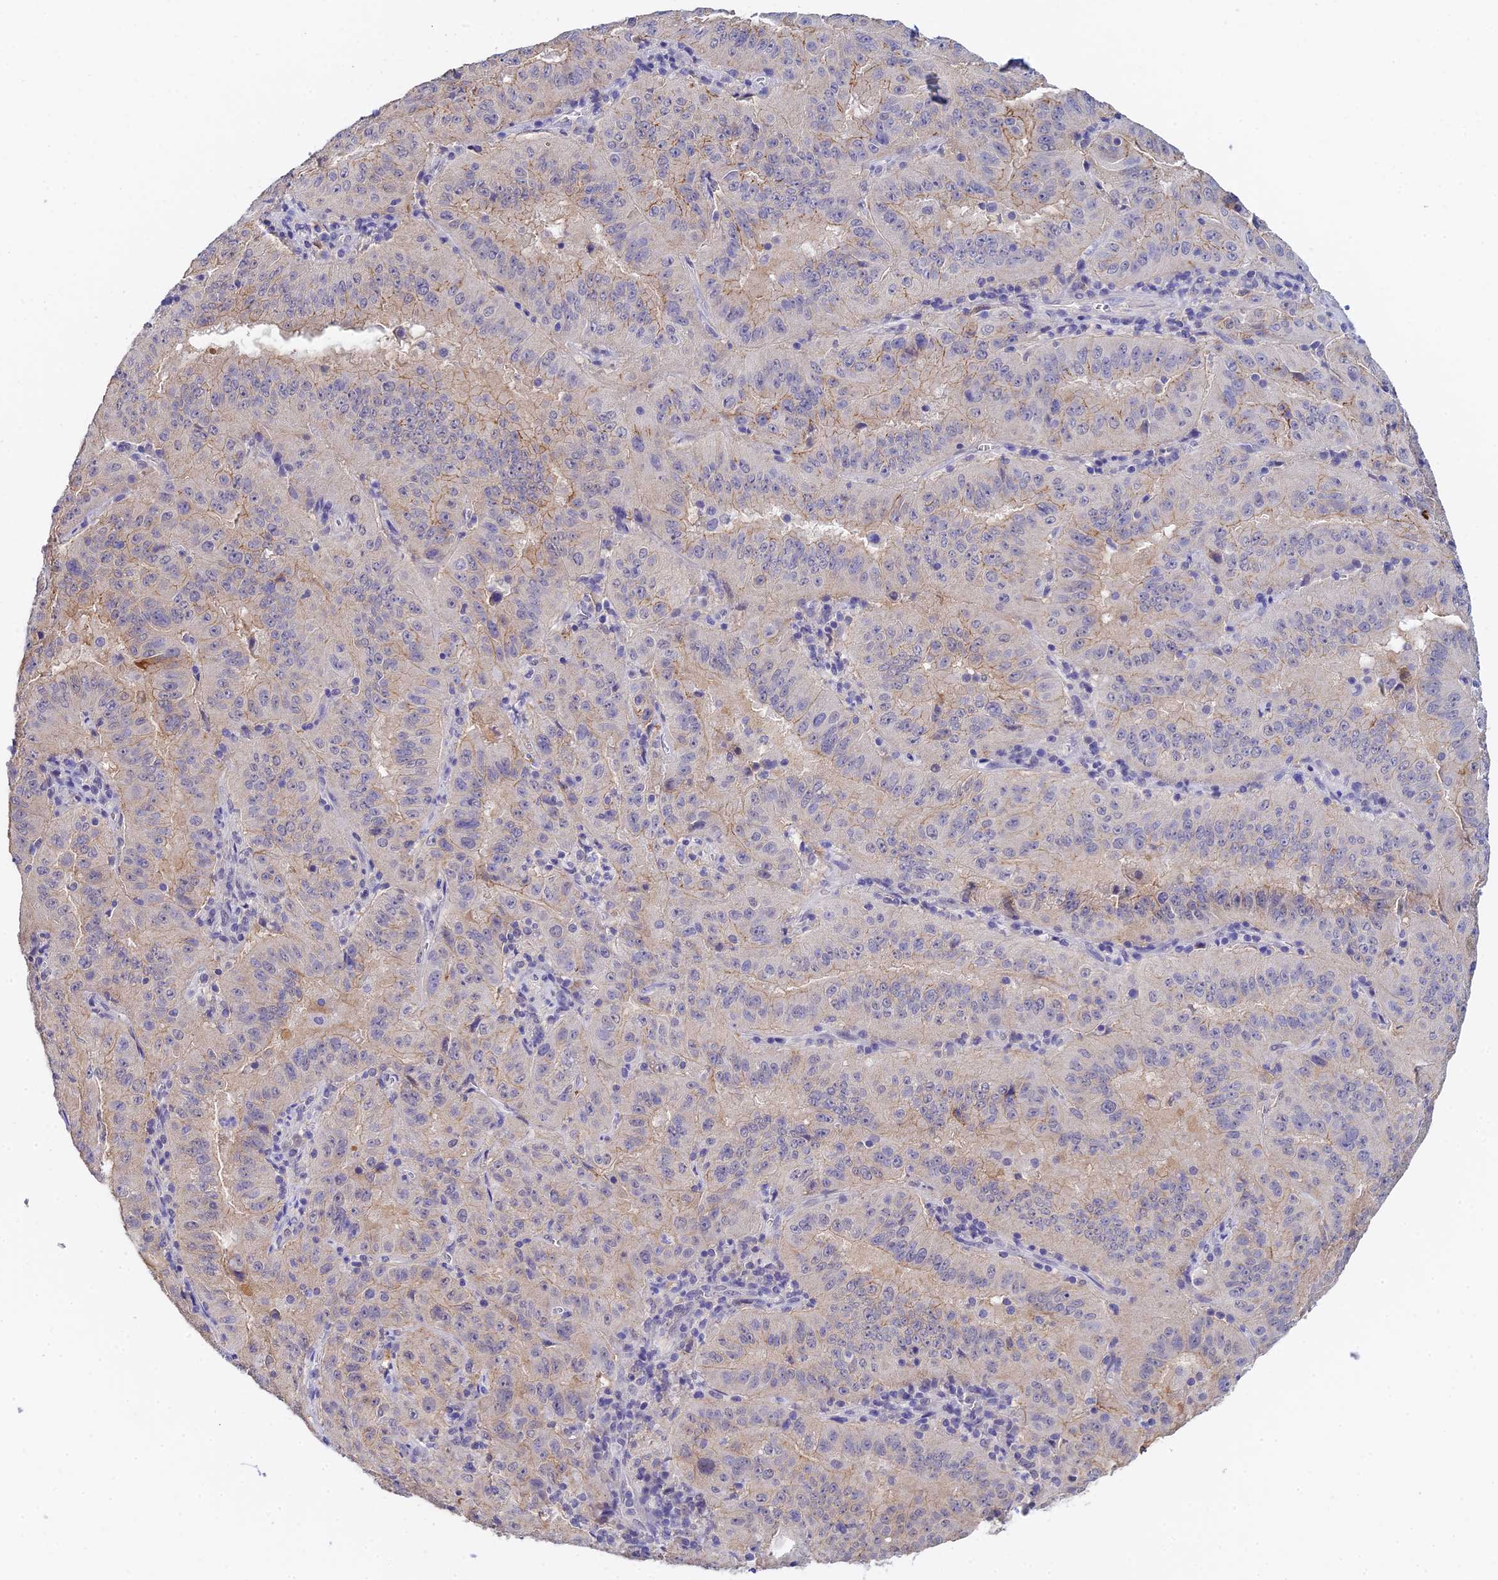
{"staining": {"intensity": "weak", "quantity": "<25%", "location": "cytoplasmic/membranous"}, "tissue": "pancreatic cancer", "cell_type": "Tumor cells", "image_type": "cancer", "snomed": [{"axis": "morphology", "description": "Adenocarcinoma, NOS"}, {"axis": "topography", "description": "Pancreas"}], "caption": "The photomicrograph demonstrates no significant positivity in tumor cells of pancreatic cancer. Brightfield microscopy of IHC stained with DAB (3,3'-diaminobenzidine) (brown) and hematoxylin (blue), captured at high magnification.", "gene": "HOXB1", "patient": {"sex": "male", "age": 63}}